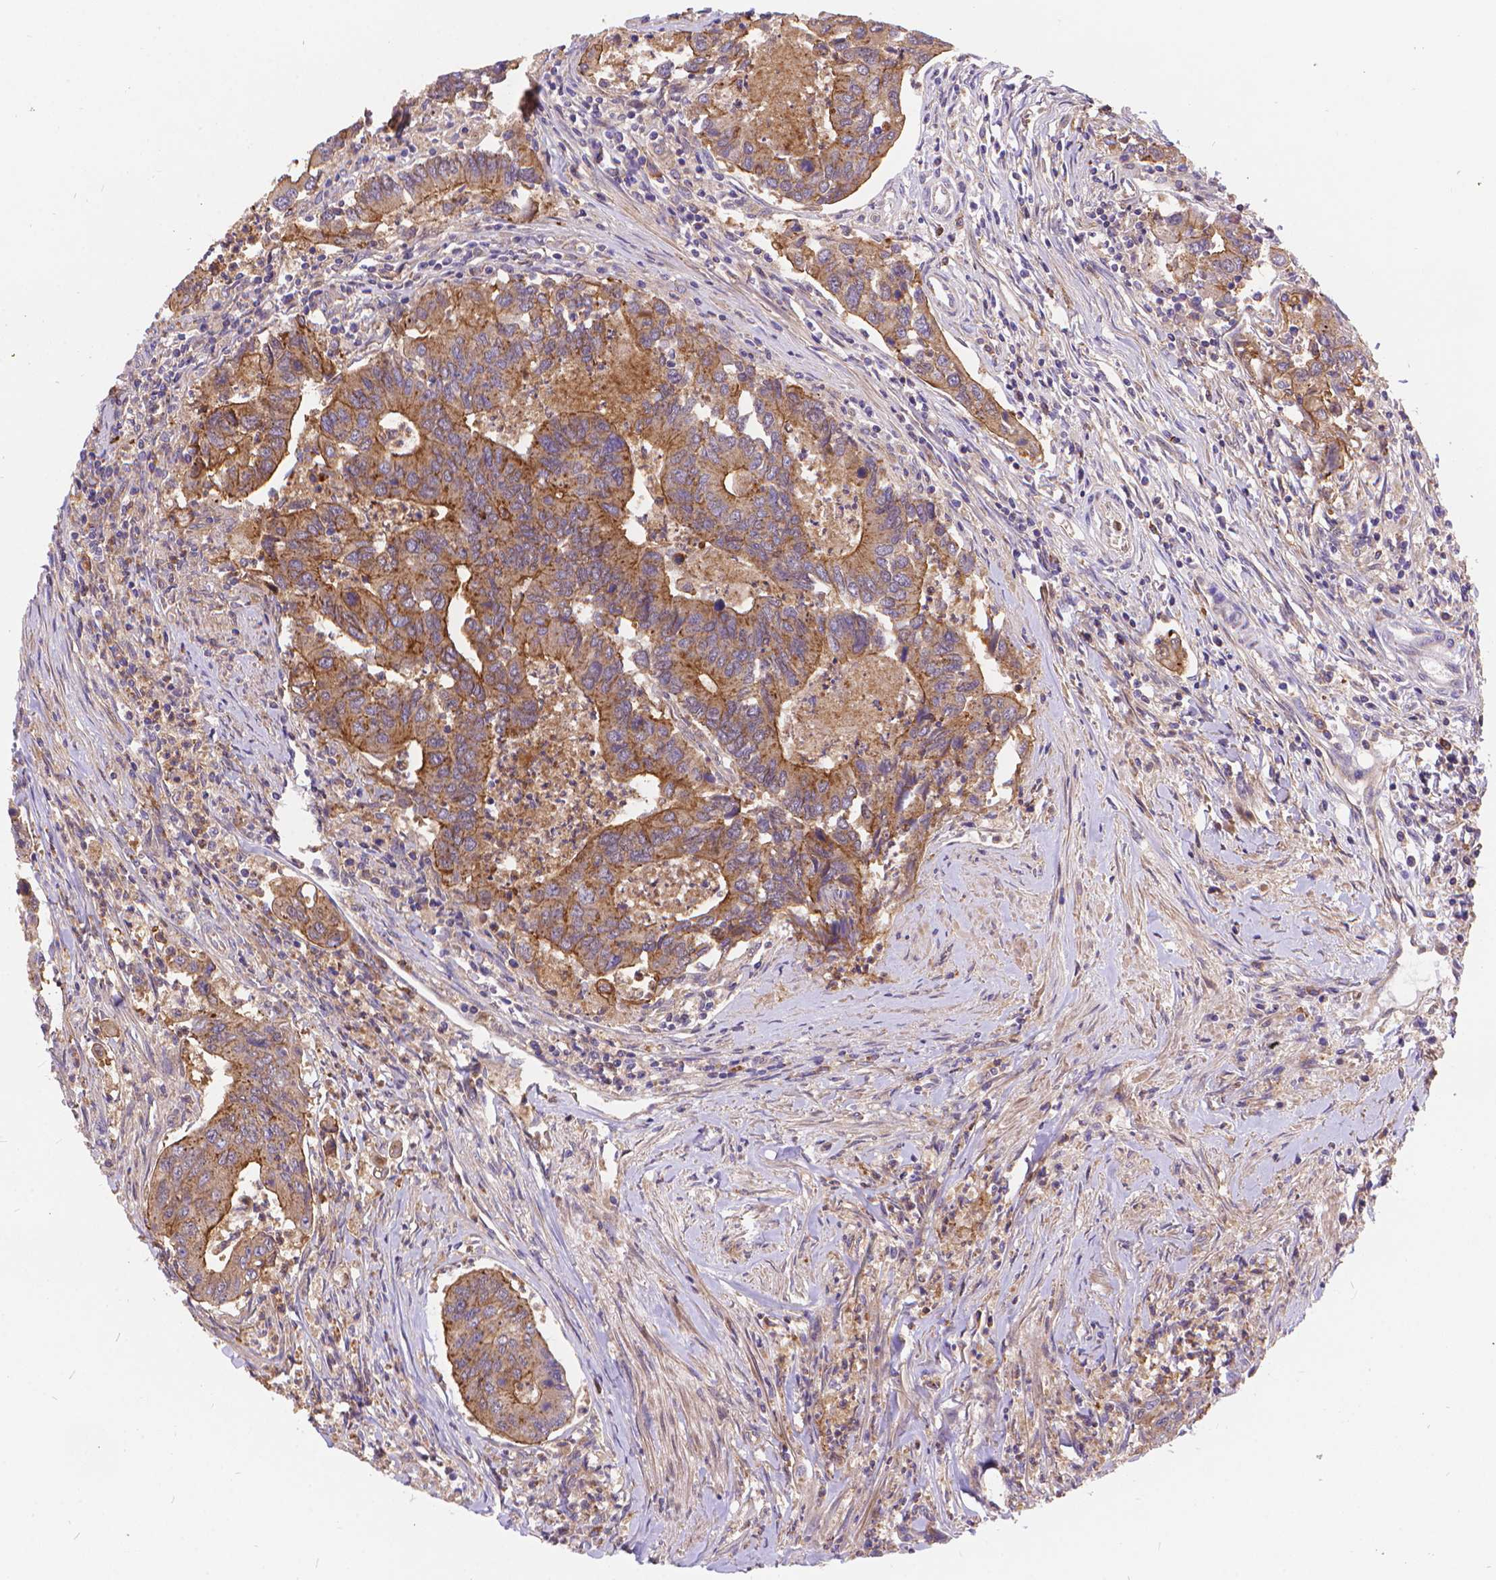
{"staining": {"intensity": "moderate", "quantity": "<25%", "location": "cytoplasmic/membranous"}, "tissue": "colorectal cancer", "cell_type": "Tumor cells", "image_type": "cancer", "snomed": [{"axis": "morphology", "description": "Adenocarcinoma, NOS"}, {"axis": "topography", "description": "Colon"}], "caption": "Colorectal cancer tissue shows moderate cytoplasmic/membranous positivity in approximately <25% of tumor cells, visualized by immunohistochemistry. (IHC, brightfield microscopy, high magnification).", "gene": "ARAP1", "patient": {"sex": "female", "age": 67}}